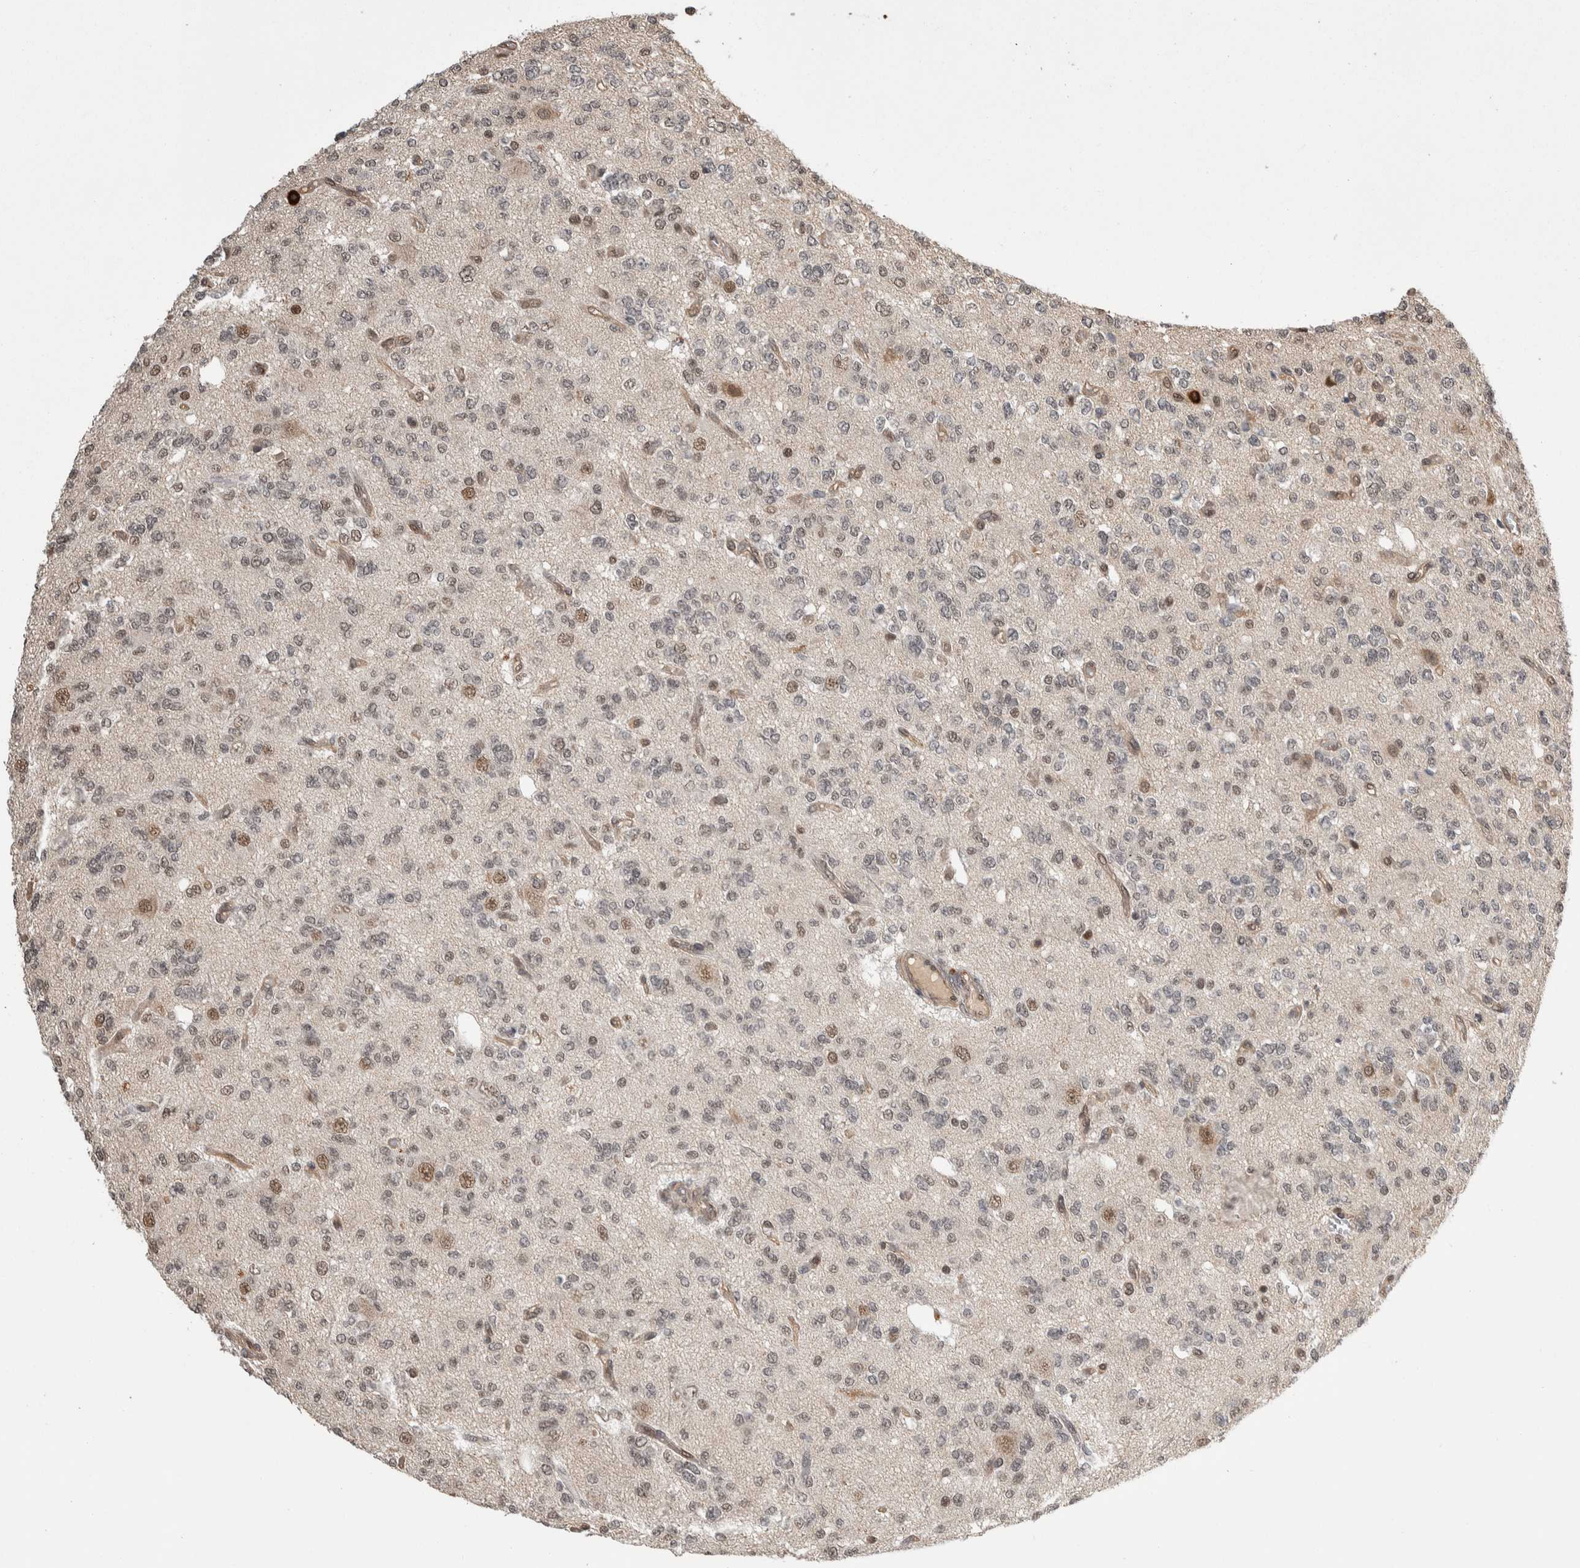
{"staining": {"intensity": "weak", "quantity": "25%-75%", "location": "nuclear"}, "tissue": "glioma", "cell_type": "Tumor cells", "image_type": "cancer", "snomed": [{"axis": "morphology", "description": "Glioma, malignant, Low grade"}, {"axis": "topography", "description": "Brain"}], "caption": "Immunohistochemistry (IHC) micrograph of neoplastic tissue: human glioma stained using immunohistochemistry (IHC) shows low levels of weak protein expression localized specifically in the nuclear of tumor cells, appearing as a nuclear brown color.", "gene": "ZNF592", "patient": {"sex": "male", "age": 38}}